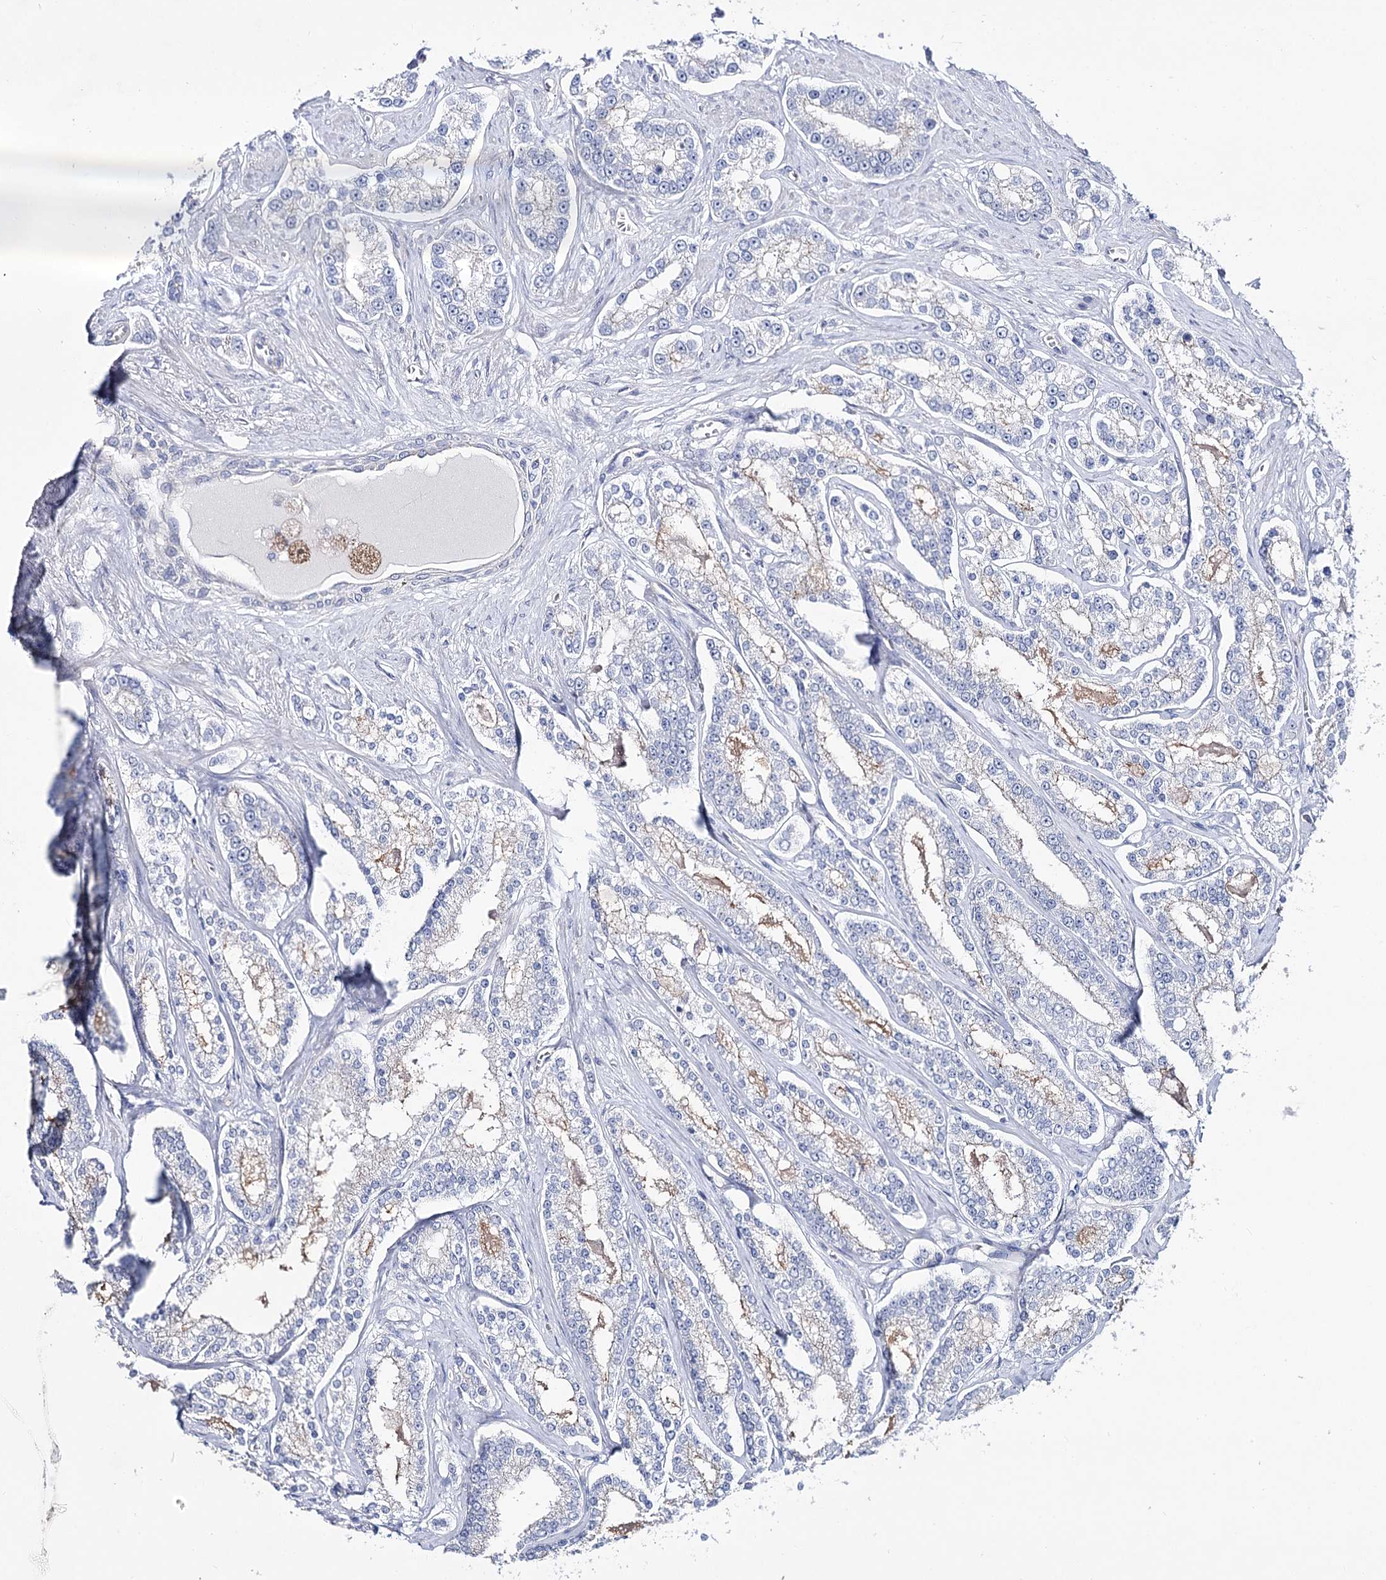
{"staining": {"intensity": "negative", "quantity": "none", "location": "none"}, "tissue": "prostate cancer", "cell_type": "Tumor cells", "image_type": "cancer", "snomed": [{"axis": "morphology", "description": "Normal tissue, NOS"}, {"axis": "morphology", "description": "Adenocarcinoma, High grade"}, {"axis": "topography", "description": "Prostate"}], "caption": "High-grade adenocarcinoma (prostate) stained for a protein using IHC exhibits no expression tumor cells.", "gene": "NRAP", "patient": {"sex": "male", "age": 83}}